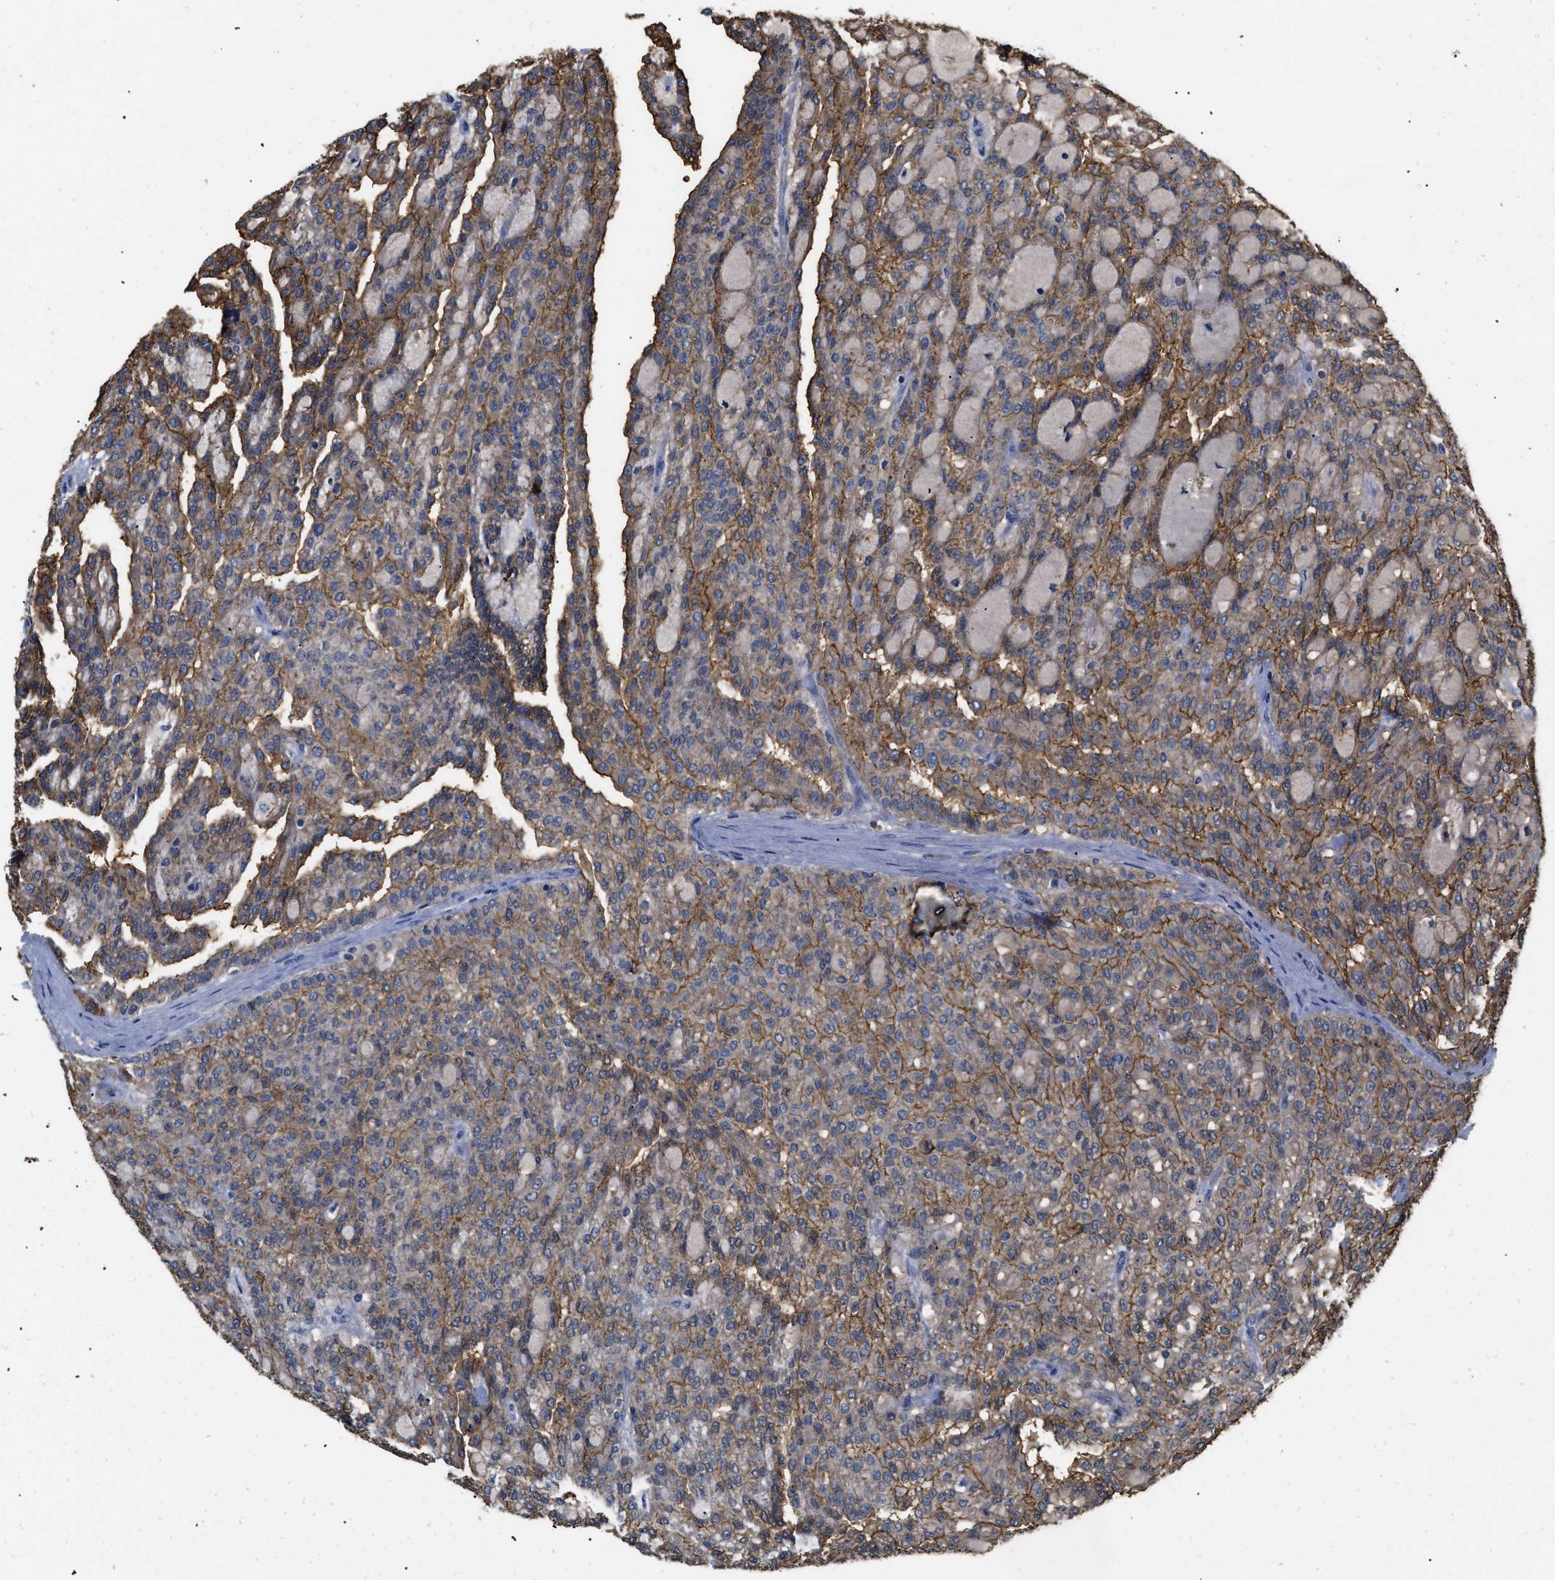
{"staining": {"intensity": "moderate", "quantity": ">75%", "location": "cytoplasmic/membranous"}, "tissue": "renal cancer", "cell_type": "Tumor cells", "image_type": "cancer", "snomed": [{"axis": "morphology", "description": "Adenocarcinoma, NOS"}, {"axis": "topography", "description": "Kidney"}], "caption": "The micrograph shows a brown stain indicating the presence of a protein in the cytoplasmic/membranous of tumor cells in renal cancer. The protein is shown in brown color, while the nuclei are stained blue.", "gene": "ANXA4", "patient": {"sex": "male", "age": 63}}